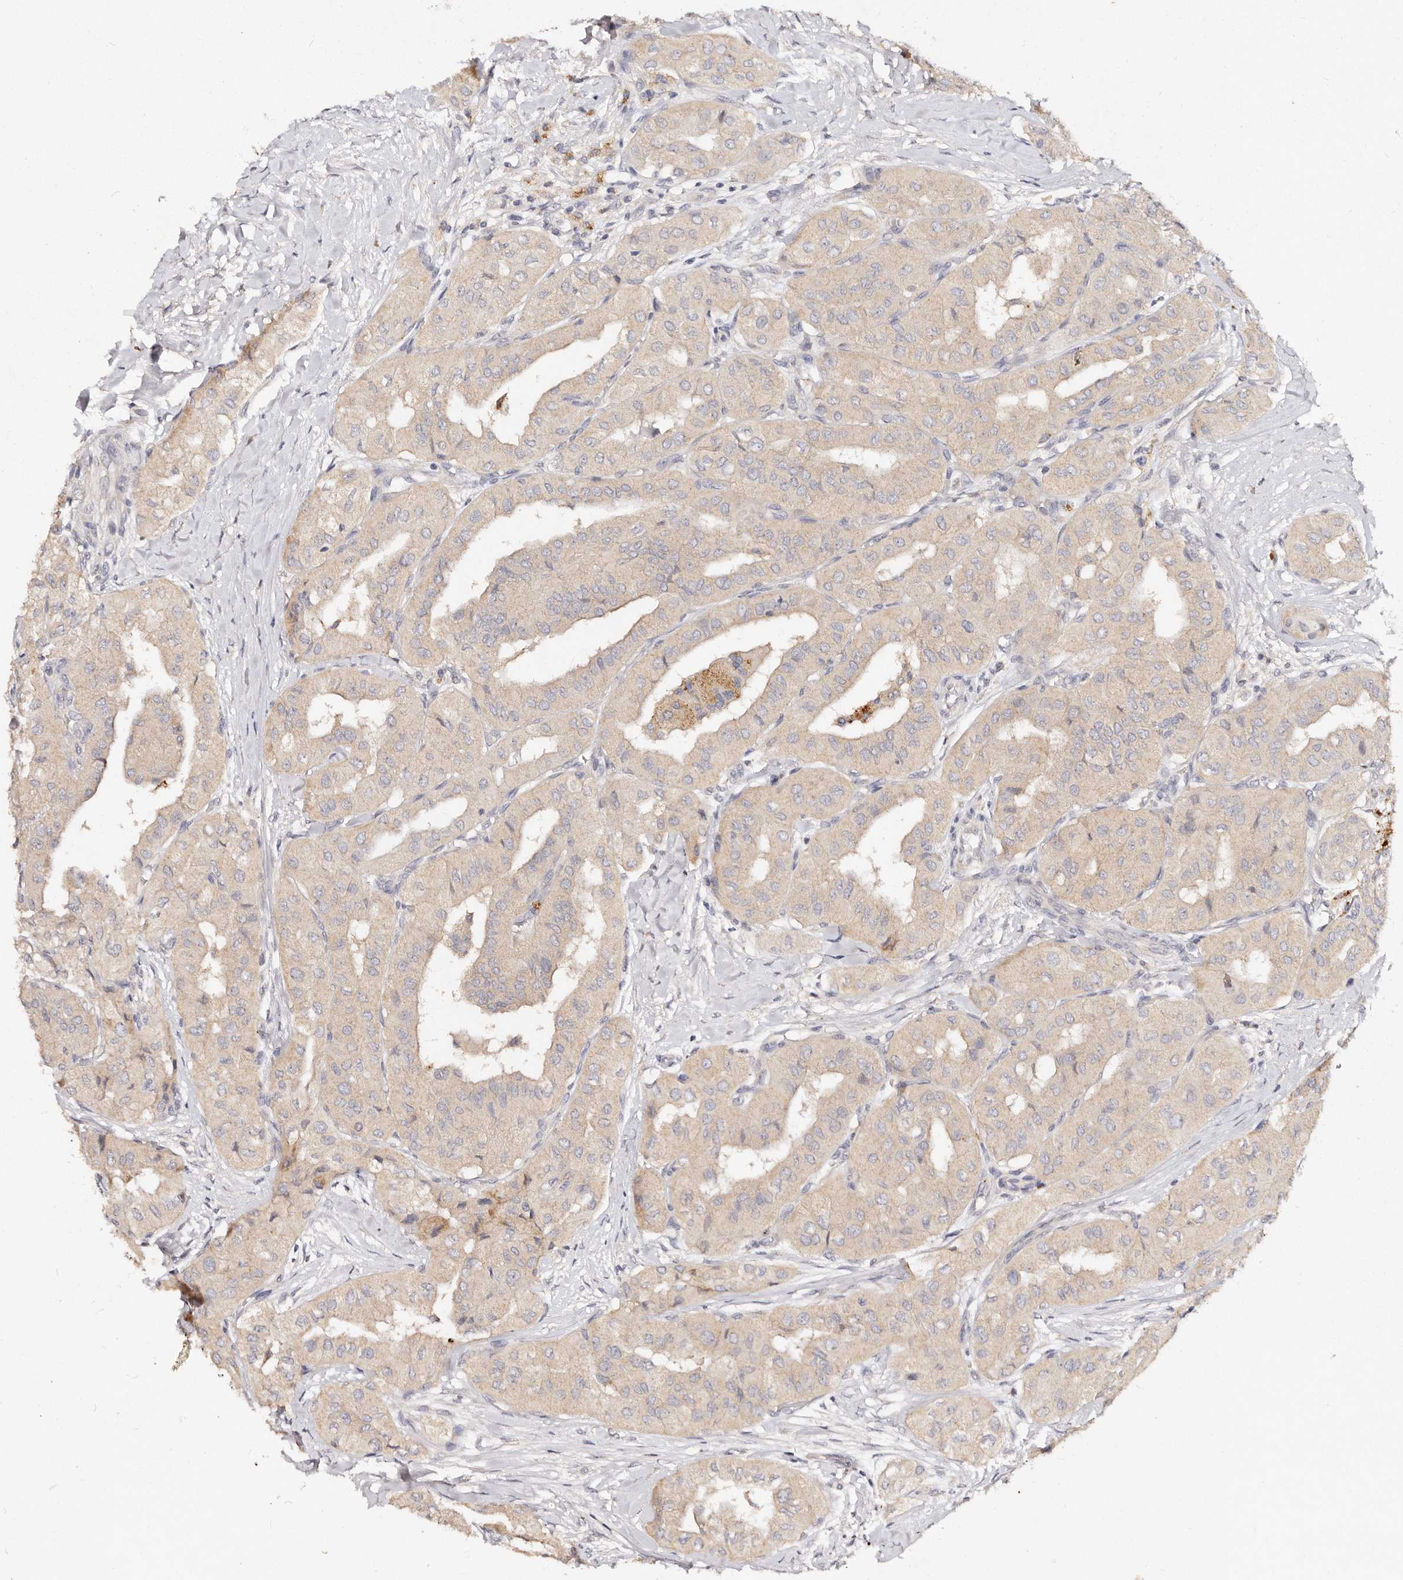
{"staining": {"intensity": "weak", "quantity": ">75%", "location": "cytoplasmic/membranous"}, "tissue": "thyroid cancer", "cell_type": "Tumor cells", "image_type": "cancer", "snomed": [{"axis": "morphology", "description": "Papillary adenocarcinoma, NOS"}, {"axis": "topography", "description": "Thyroid gland"}], "caption": "An IHC image of neoplastic tissue is shown. Protein staining in brown shows weak cytoplasmic/membranous positivity in thyroid papillary adenocarcinoma within tumor cells.", "gene": "VIPAS39", "patient": {"sex": "female", "age": 59}}